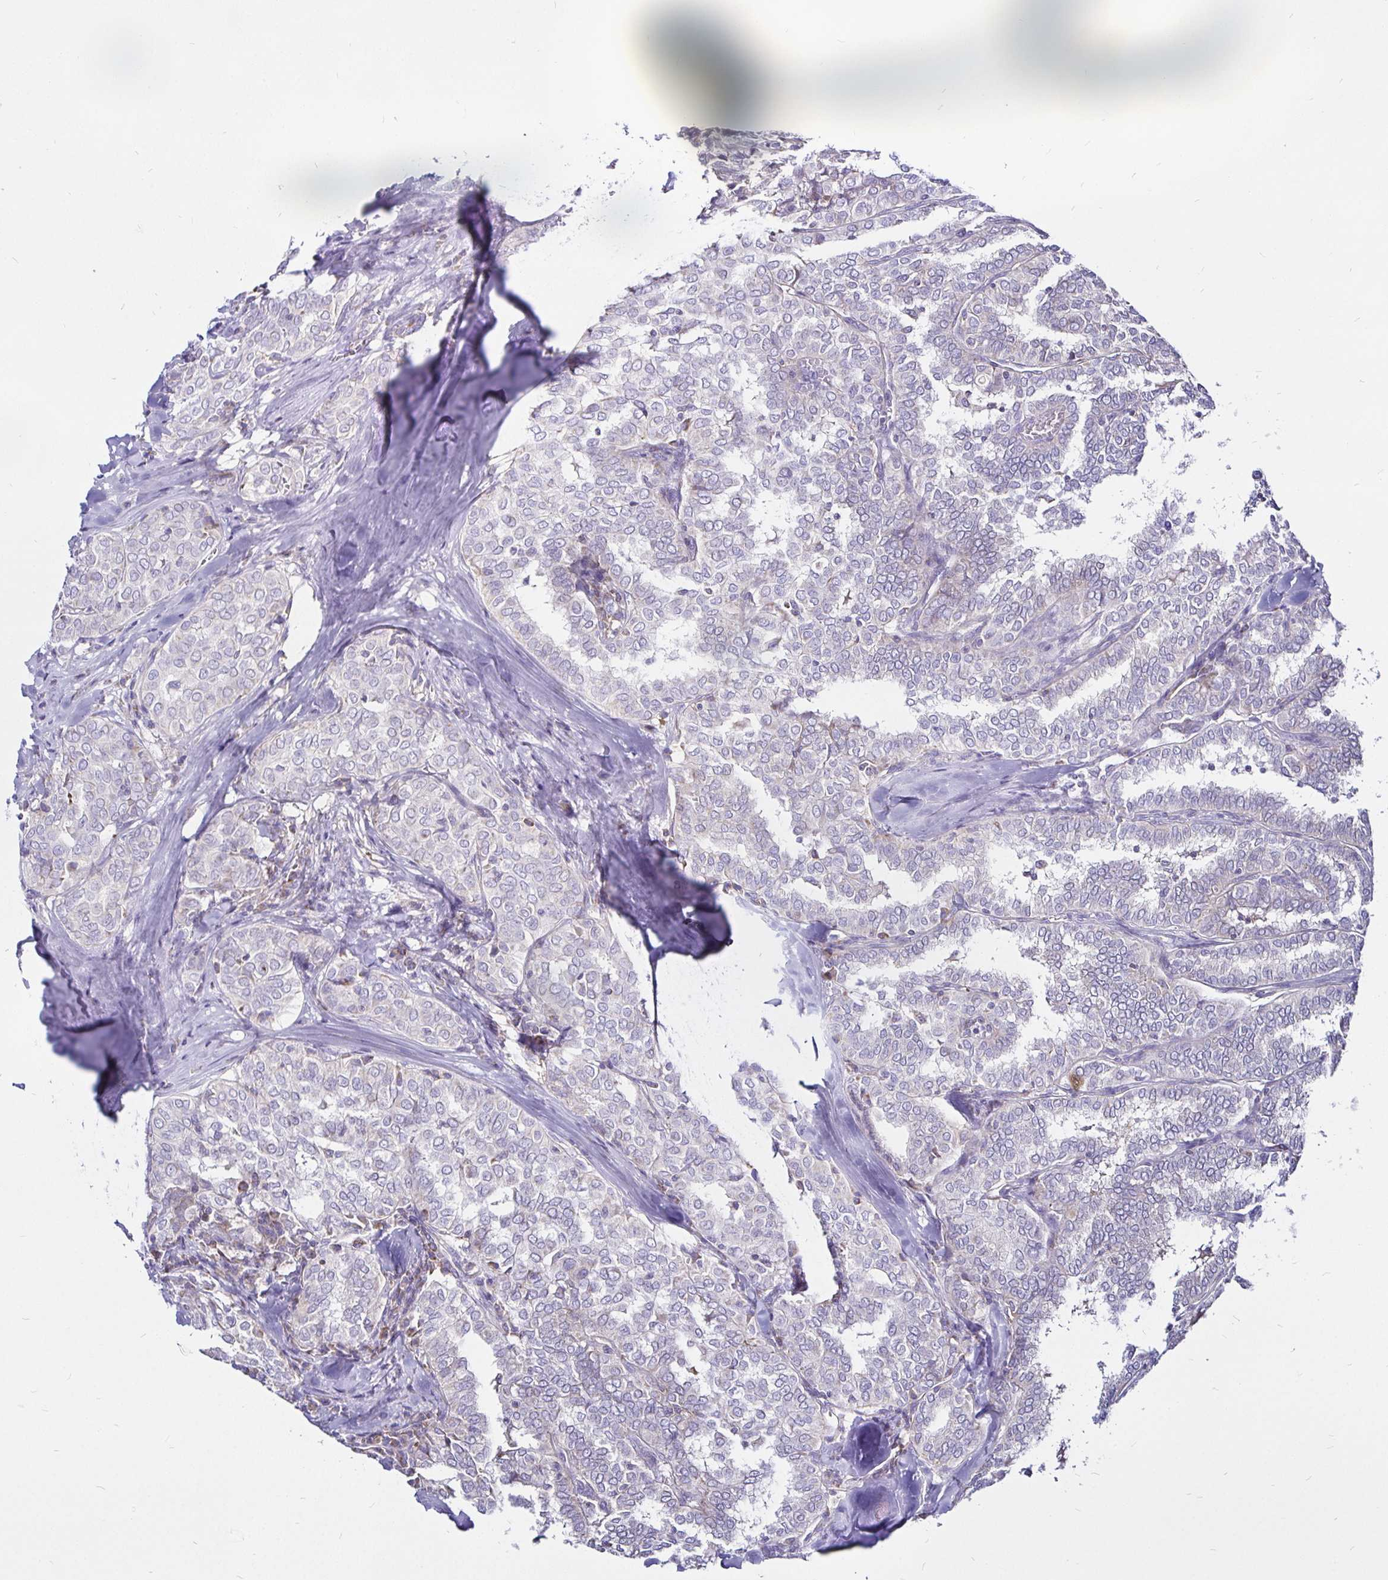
{"staining": {"intensity": "negative", "quantity": "none", "location": "none"}, "tissue": "thyroid cancer", "cell_type": "Tumor cells", "image_type": "cancer", "snomed": [{"axis": "morphology", "description": "Papillary adenocarcinoma, NOS"}, {"axis": "topography", "description": "Thyroid gland"}], "caption": "Immunohistochemical staining of papillary adenocarcinoma (thyroid) exhibits no significant staining in tumor cells. (DAB (3,3'-diaminobenzidine) immunohistochemistry, high magnification).", "gene": "PGAM2", "patient": {"sex": "female", "age": 30}}